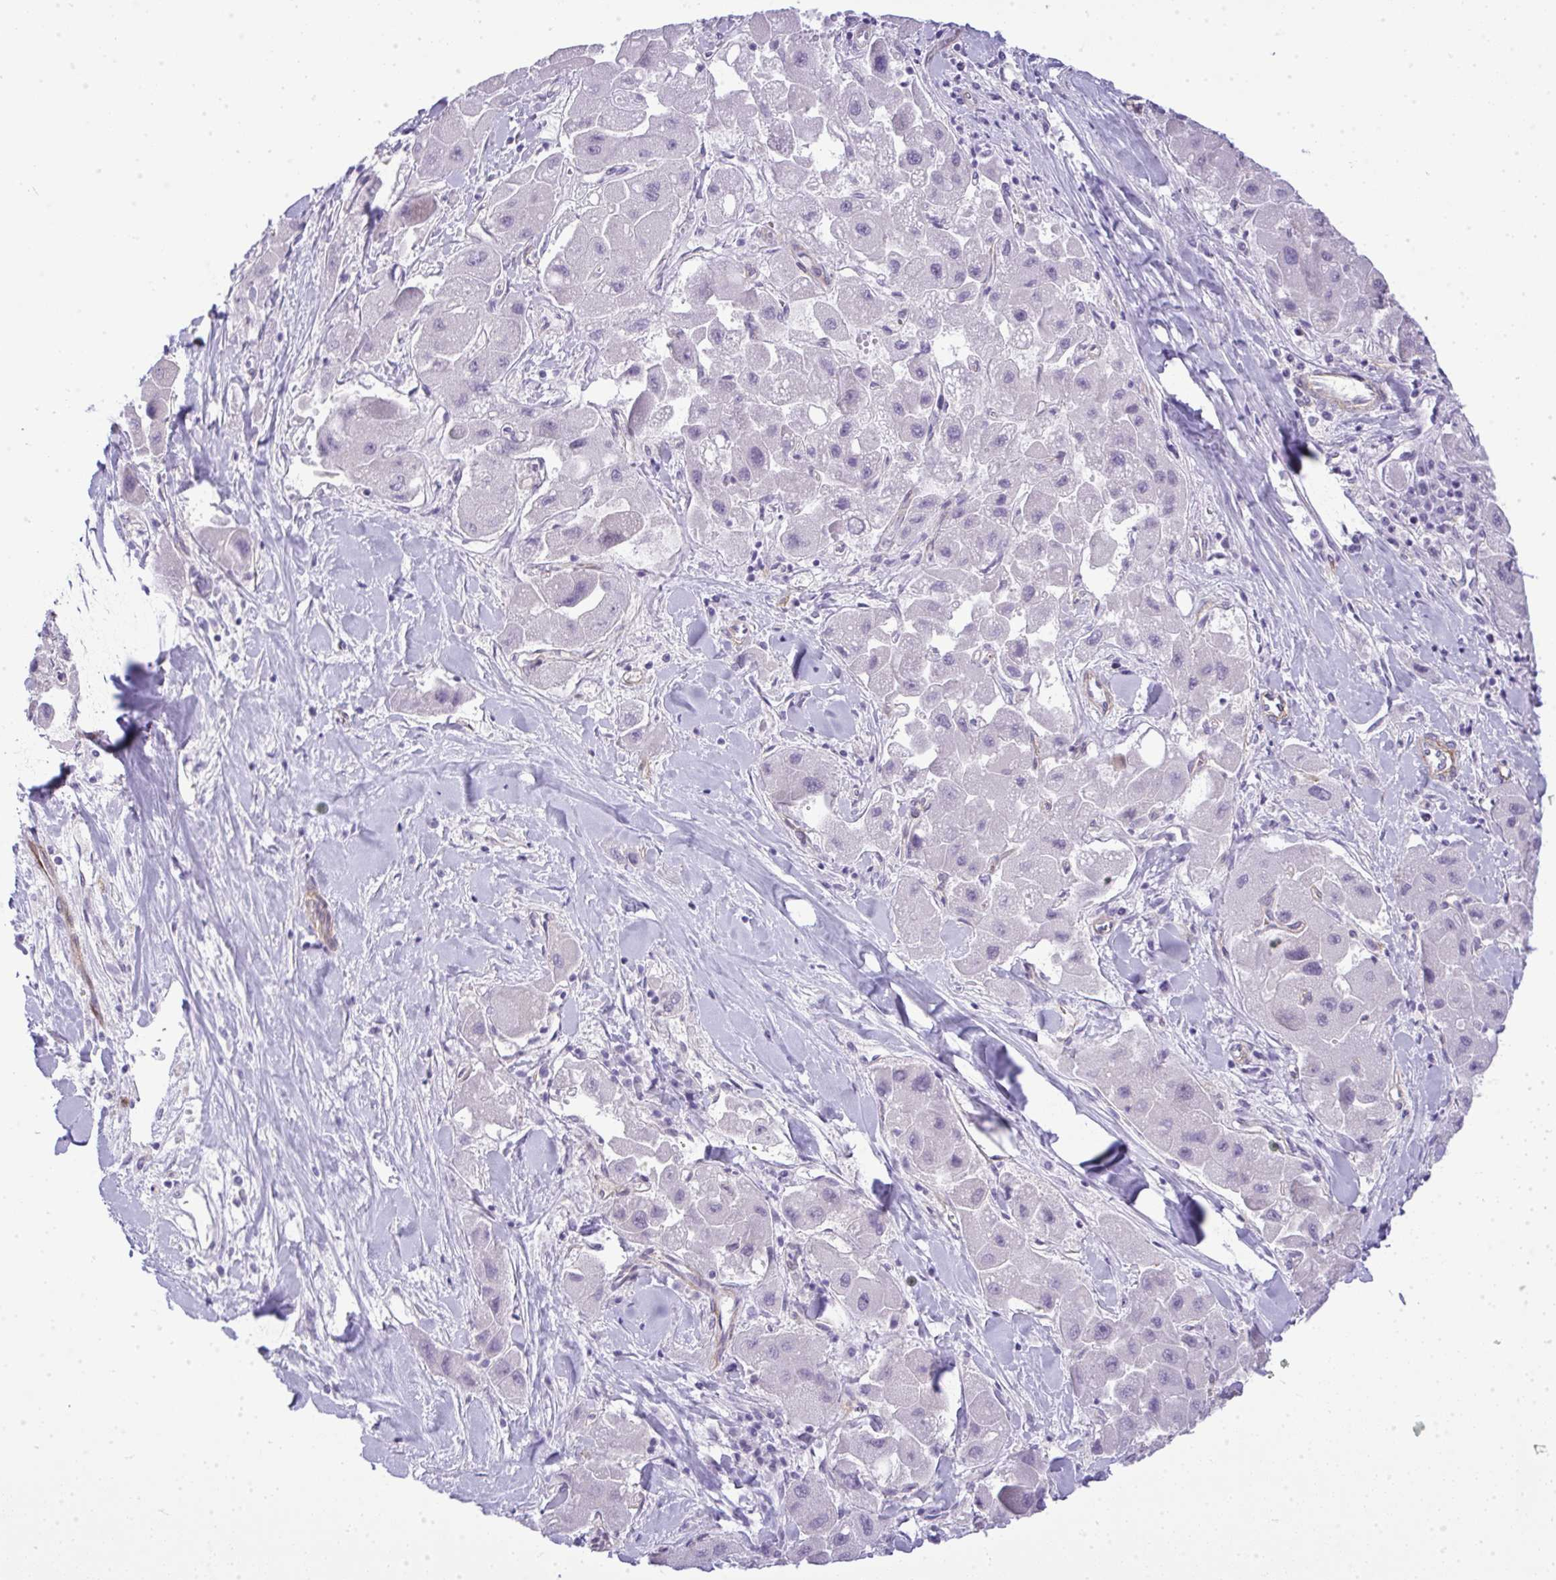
{"staining": {"intensity": "negative", "quantity": "none", "location": "none"}, "tissue": "liver cancer", "cell_type": "Tumor cells", "image_type": "cancer", "snomed": [{"axis": "morphology", "description": "Carcinoma, Hepatocellular, NOS"}, {"axis": "topography", "description": "Liver"}], "caption": "Tumor cells show no significant protein staining in hepatocellular carcinoma (liver).", "gene": "UBE2S", "patient": {"sex": "male", "age": 24}}